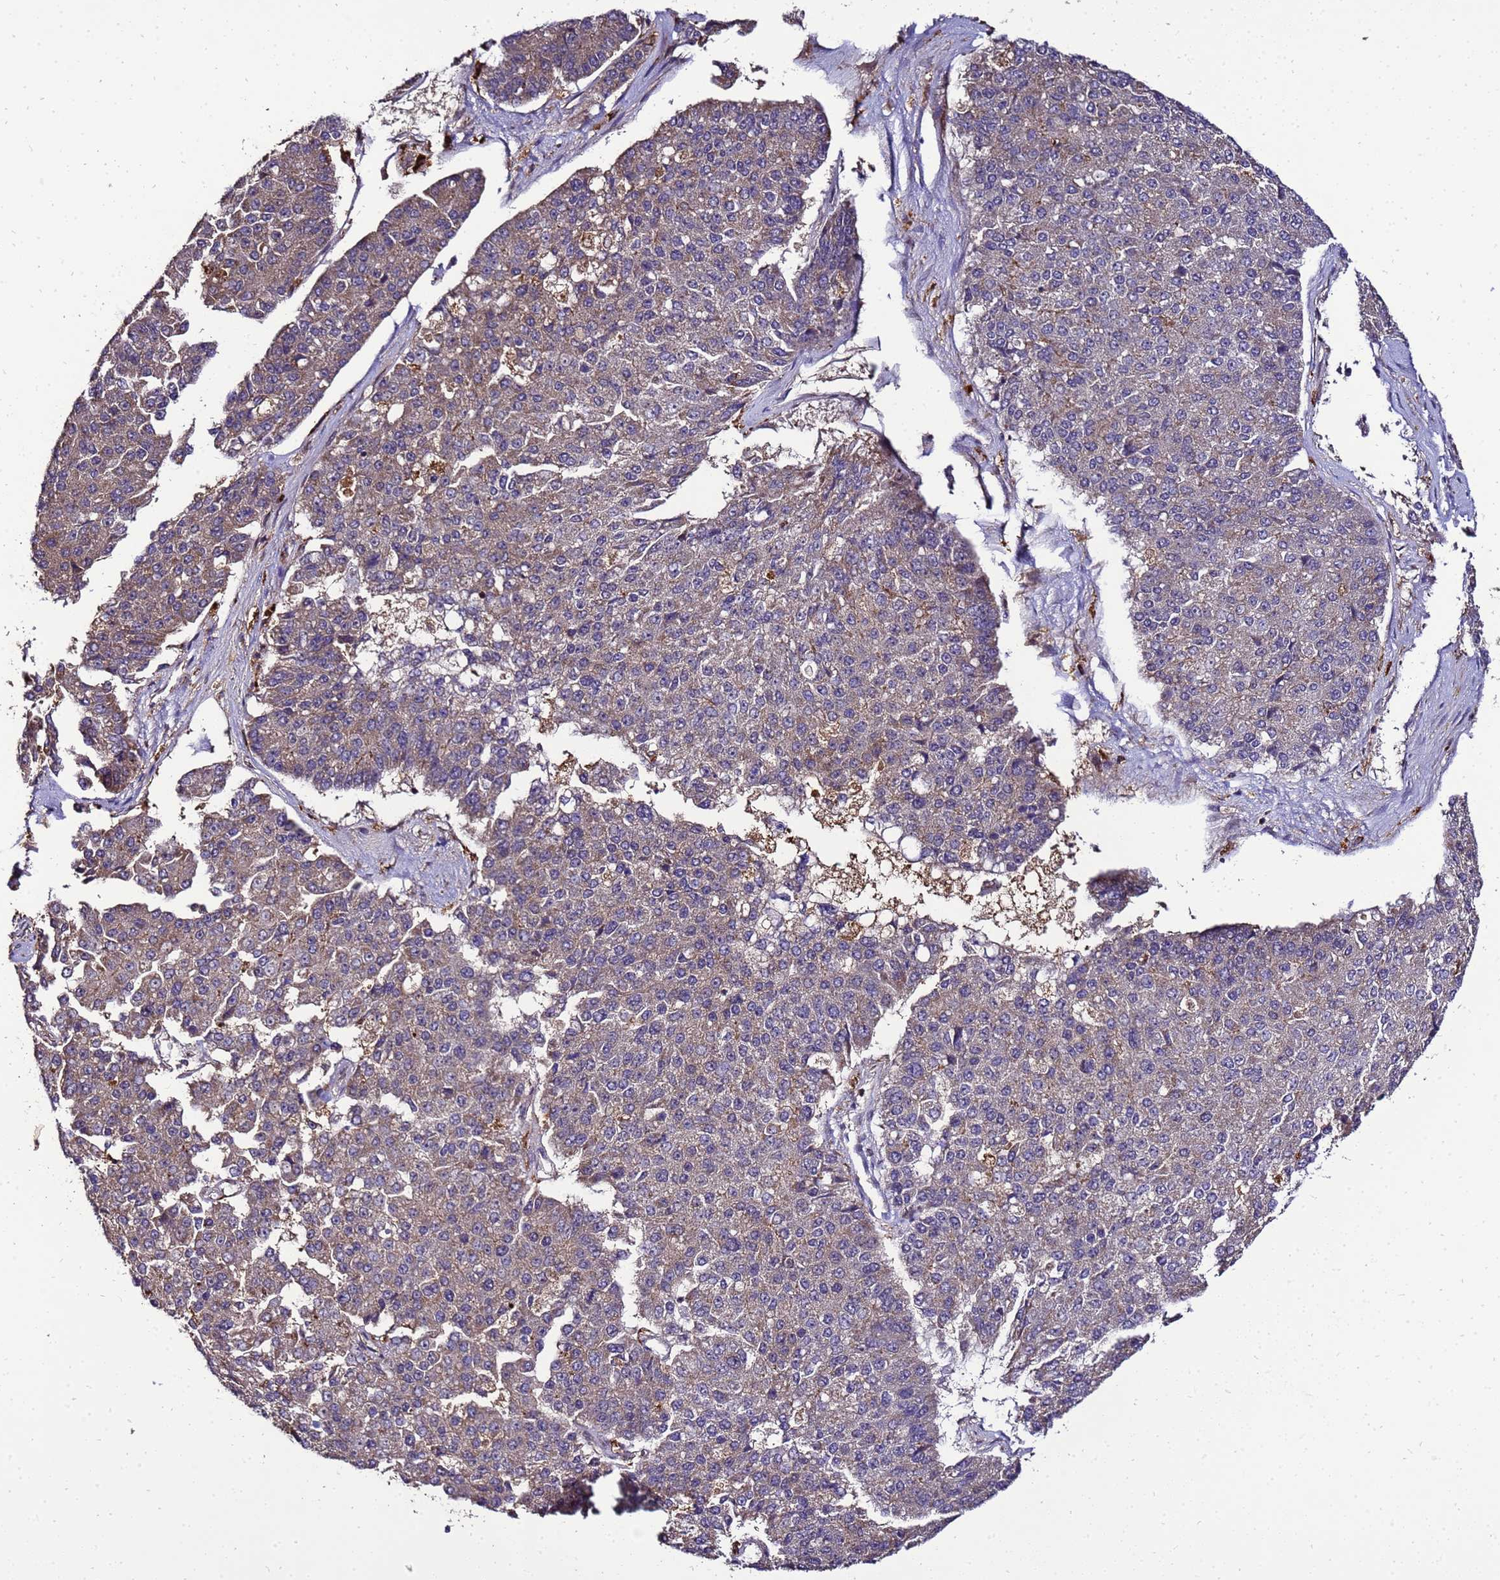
{"staining": {"intensity": "moderate", "quantity": ">75%", "location": "cytoplasmic/membranous"}, "tissue": "pancreatic cancer", "cell_type": "Tumor cells", "image_type": "cancer", "snomed": [{"axis": "morphology", "description": "Adenocarcinoma, NOS"}, {"axis": "topography", "description": "Pancreas"}], "caption": "A brown stain labels moderate cytoplasmic/membranous positivity of a protein in pancreatic cancer (adenocarcinoma) tumor cells.", "gene": "TRABD", "patient": {"sex": "male", "age": 50}}